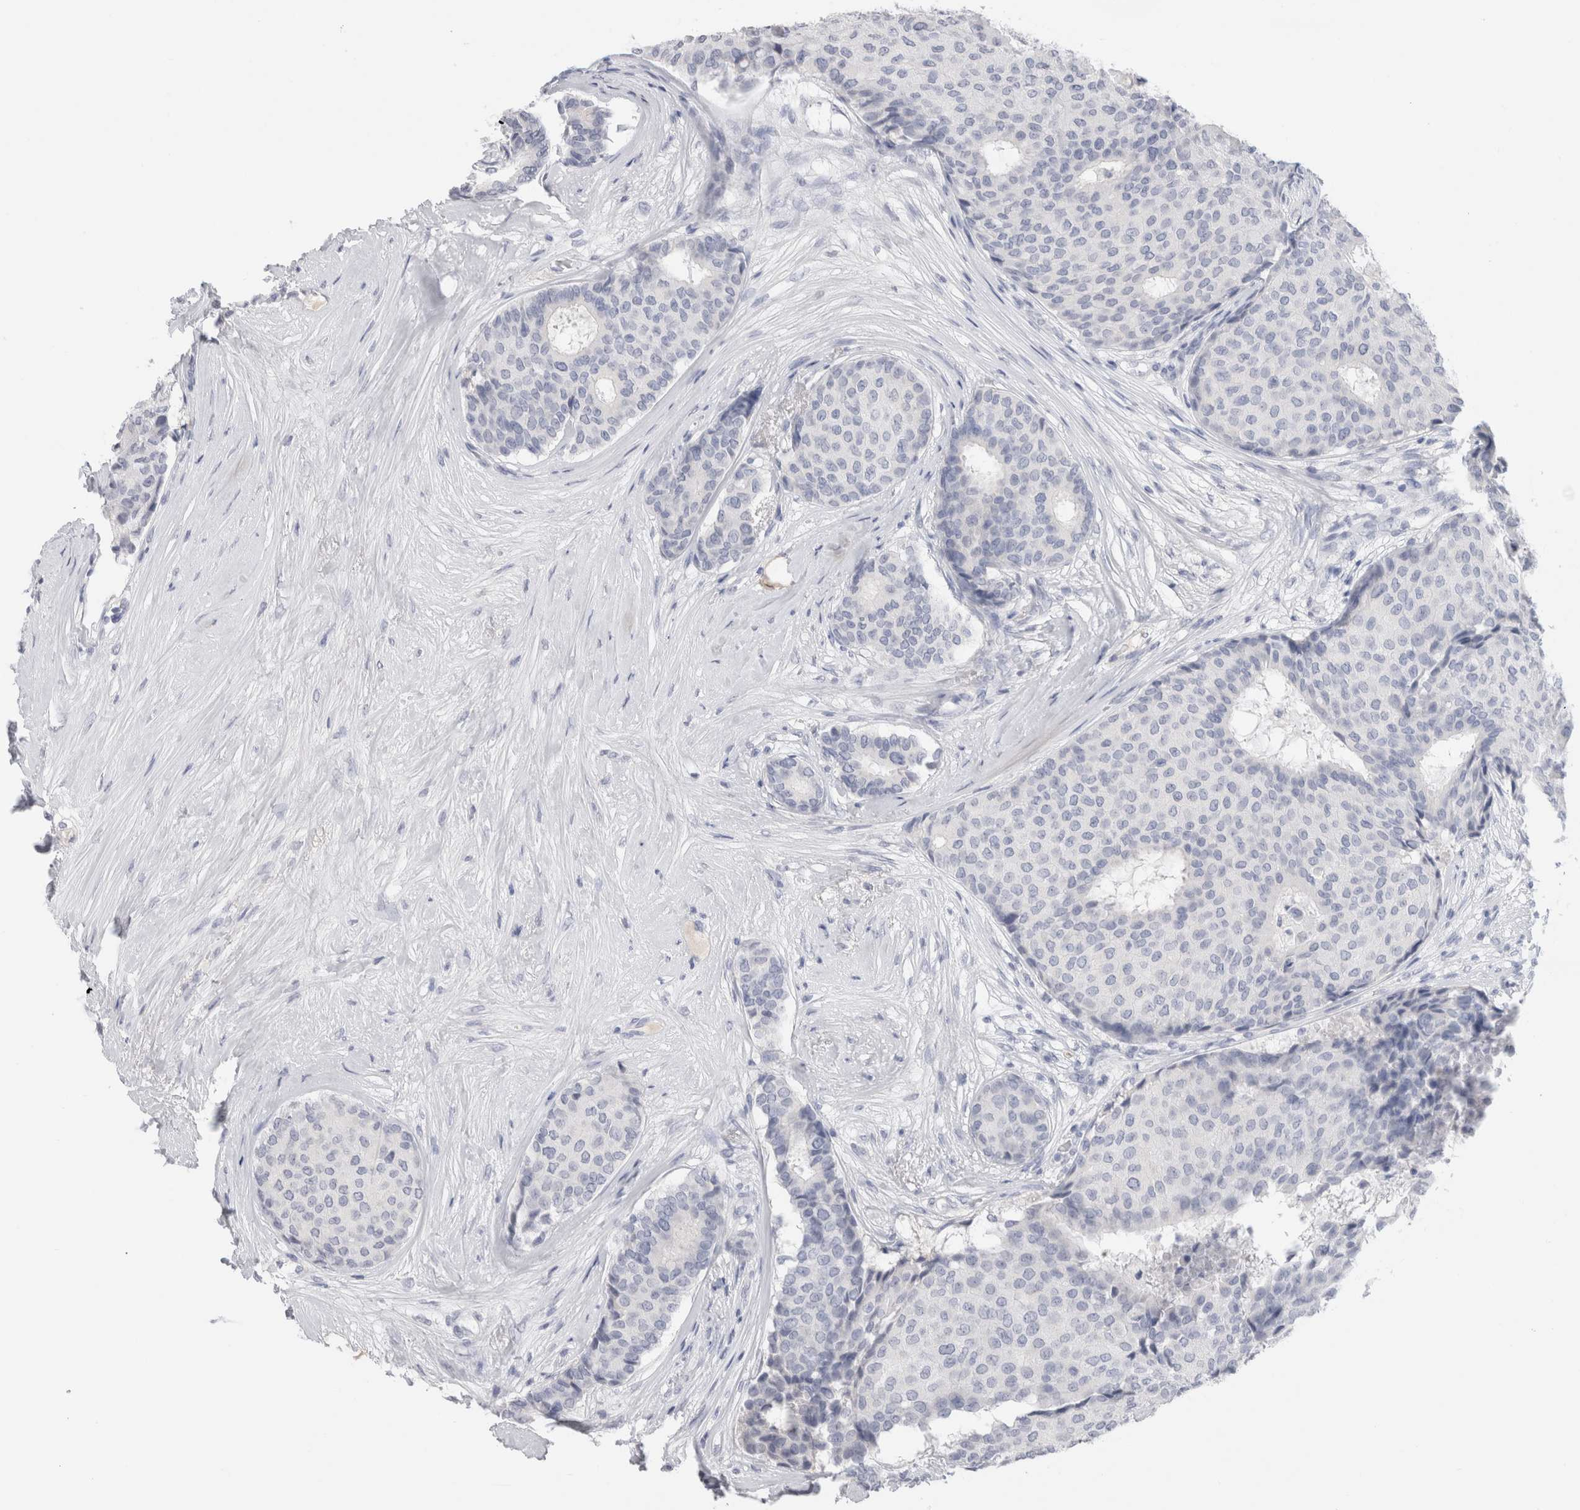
{"staining": {"intensity": "negative", "quantity": "none", "location": "none"}, "tissue": "breast cancer", "cell_type": "Tumor cells", "image_type": "cancer", "snomed": [{"axis": "morphology", "description": "Duct carcinoma"}, {"axis": "topography", "description": "Breast"}], "caption": "This is a micrograph of IHC staining of breast cancer (infiltrating ductal carcinoma), which shows no expression in tumor cells.", "gene": "LAMP3", "patient": {"sex": "female", "age": 75}}